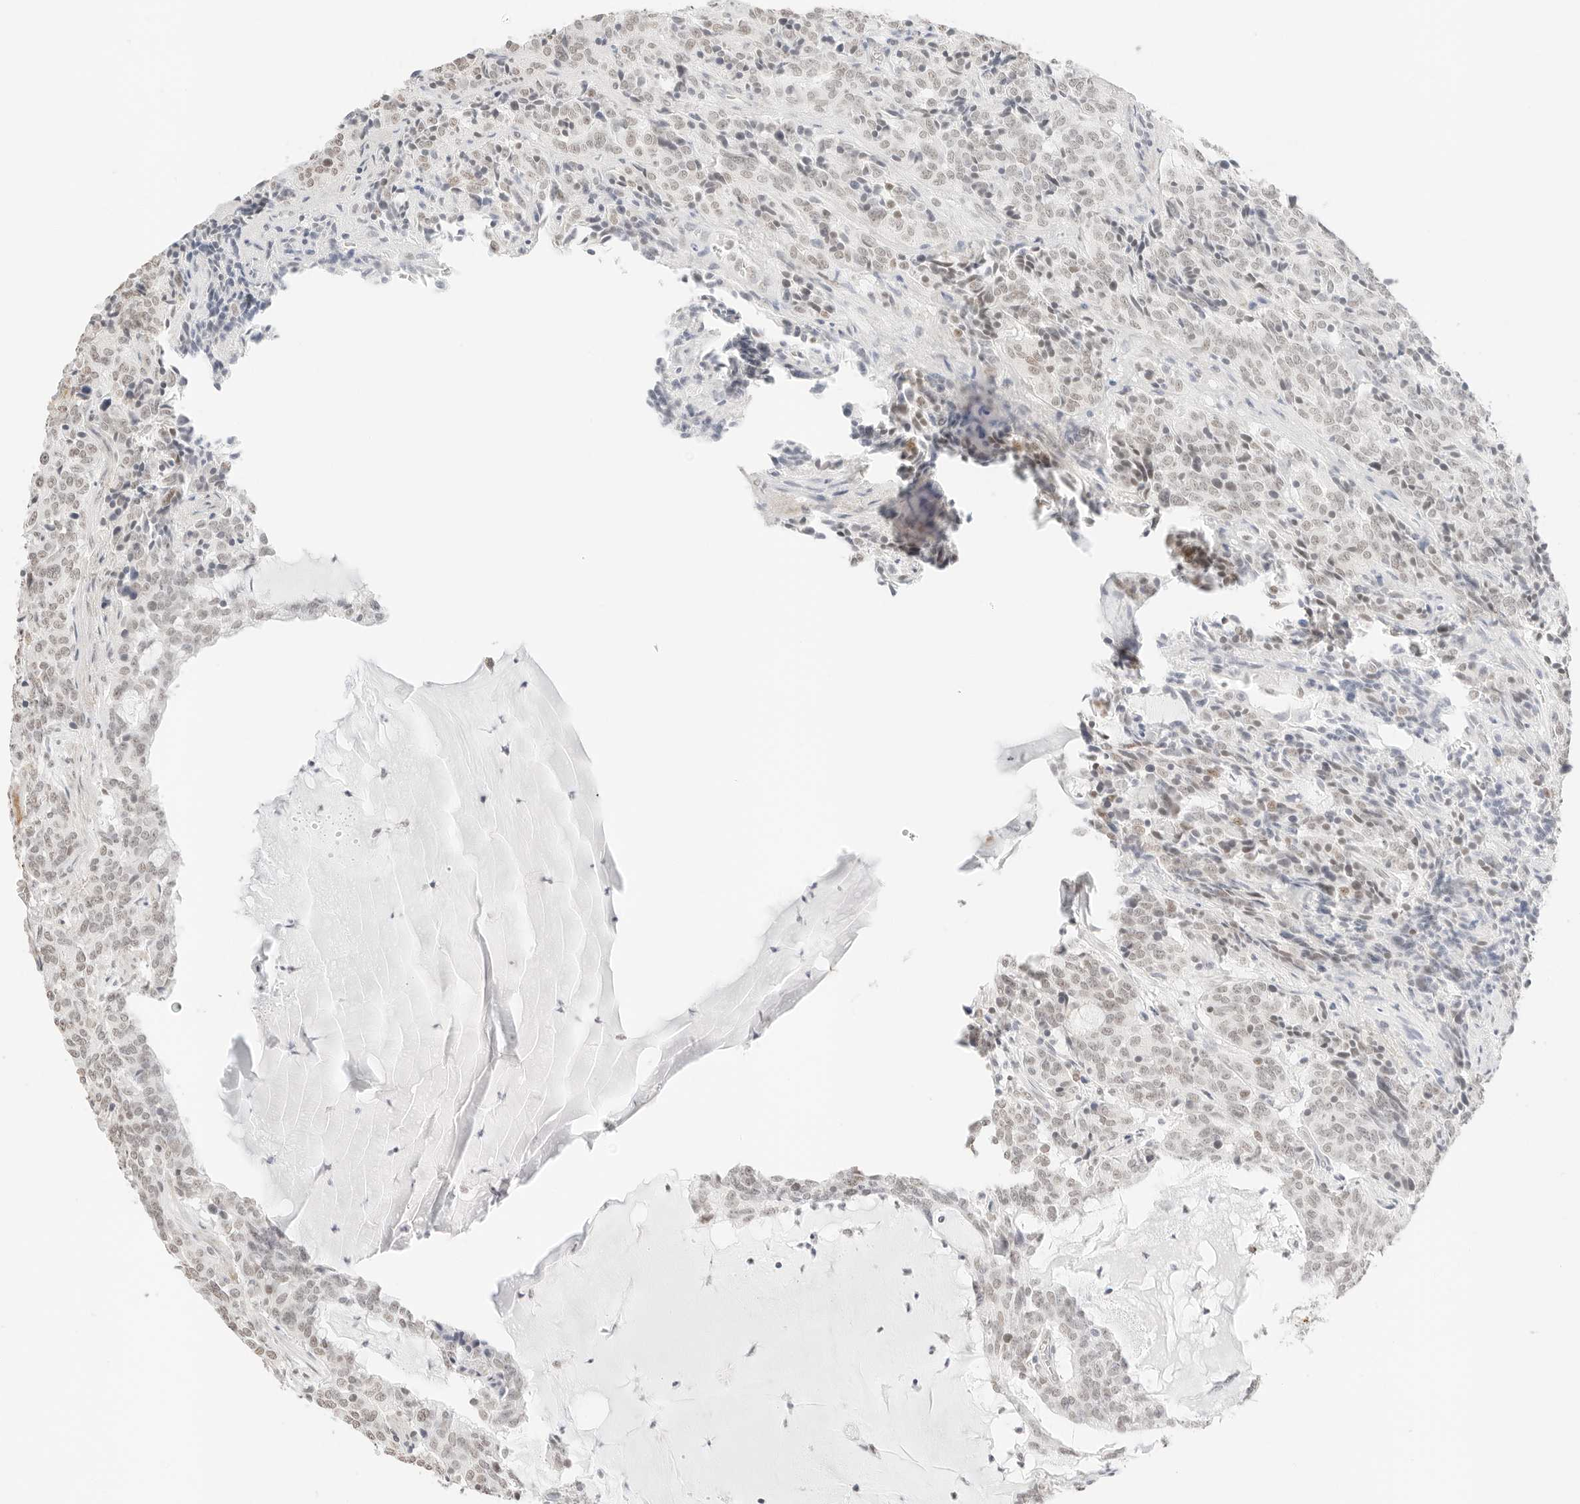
{"staining": {"intensity": "weak", "quantity": "<25%", "location": "nuclear"}, "tissue": "carcinoid", "cell_type": "Tumor cells", "image_type": "cancer", "snomed": [{"axis": "morphology", "description": "Carcinoid, malignant, NOS"}, {"axis": "topography", "description": "Lung"}], "caption": "There is no significant expression in tumor cells of carcinoid.", "gene": "FBLN5", "patient": {"sex": "female", "age": 46}}